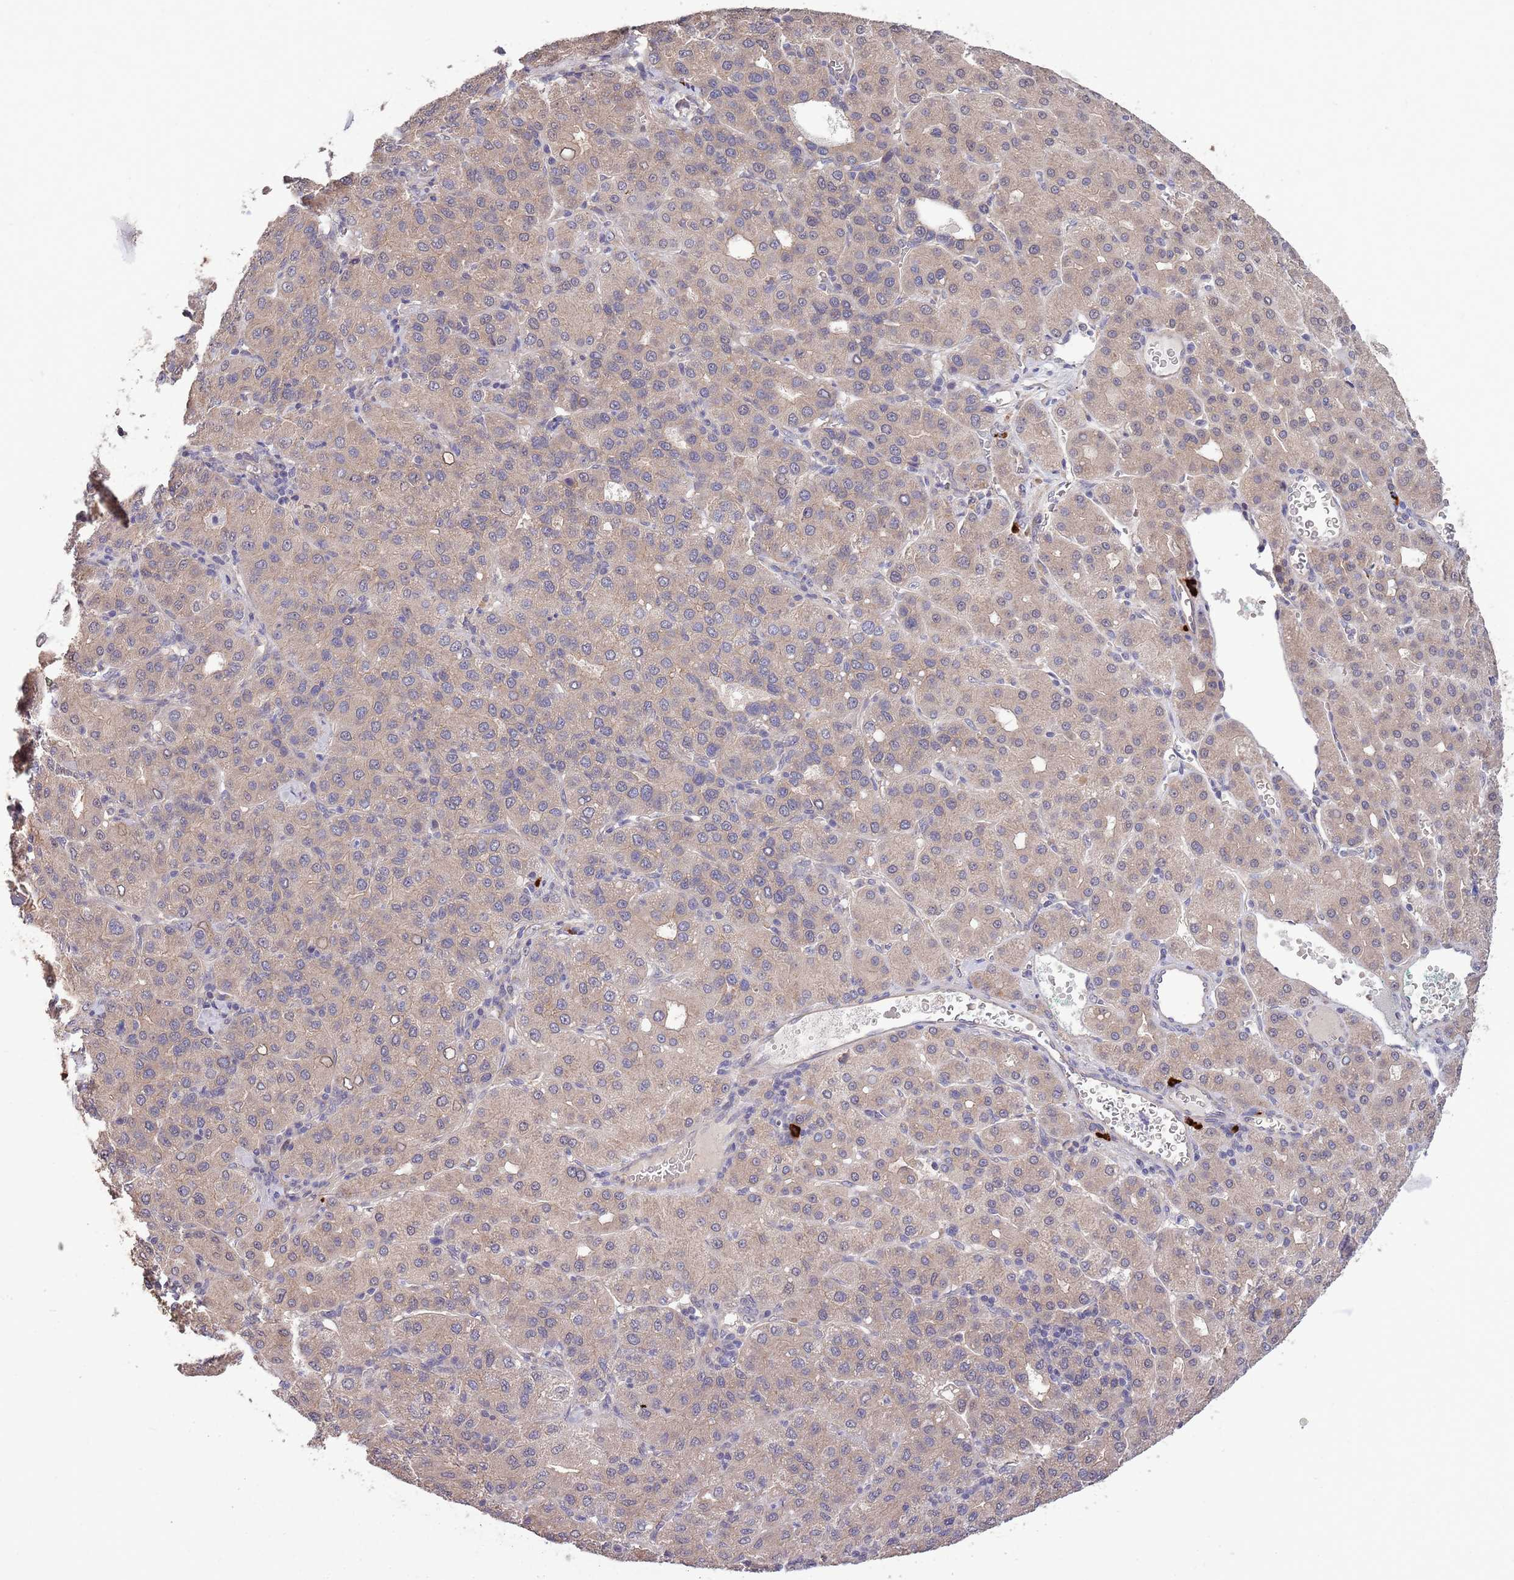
{"staining": {"intensity": "weak", "quantity": ">75%", "location": "cytoplasmic/membranous"}, "tissue": "liver cancer", "cell_type": "Tumor cells", "image_type": "cancer", "snomed": [{"axis": "morphology", "description": "Carcinoma, Hepatocellular, NOS"}, {"axis": "topography", "description": "Liver"}], "caption": "Protein analysis of liver cancer (hepatocellular carcinoma) tissue displays weak cytoplasmic/membranous staining in about >75% of tumor cells.", "gene": "MARVELD2", "patient": {"sex": "male", "age": 65}}